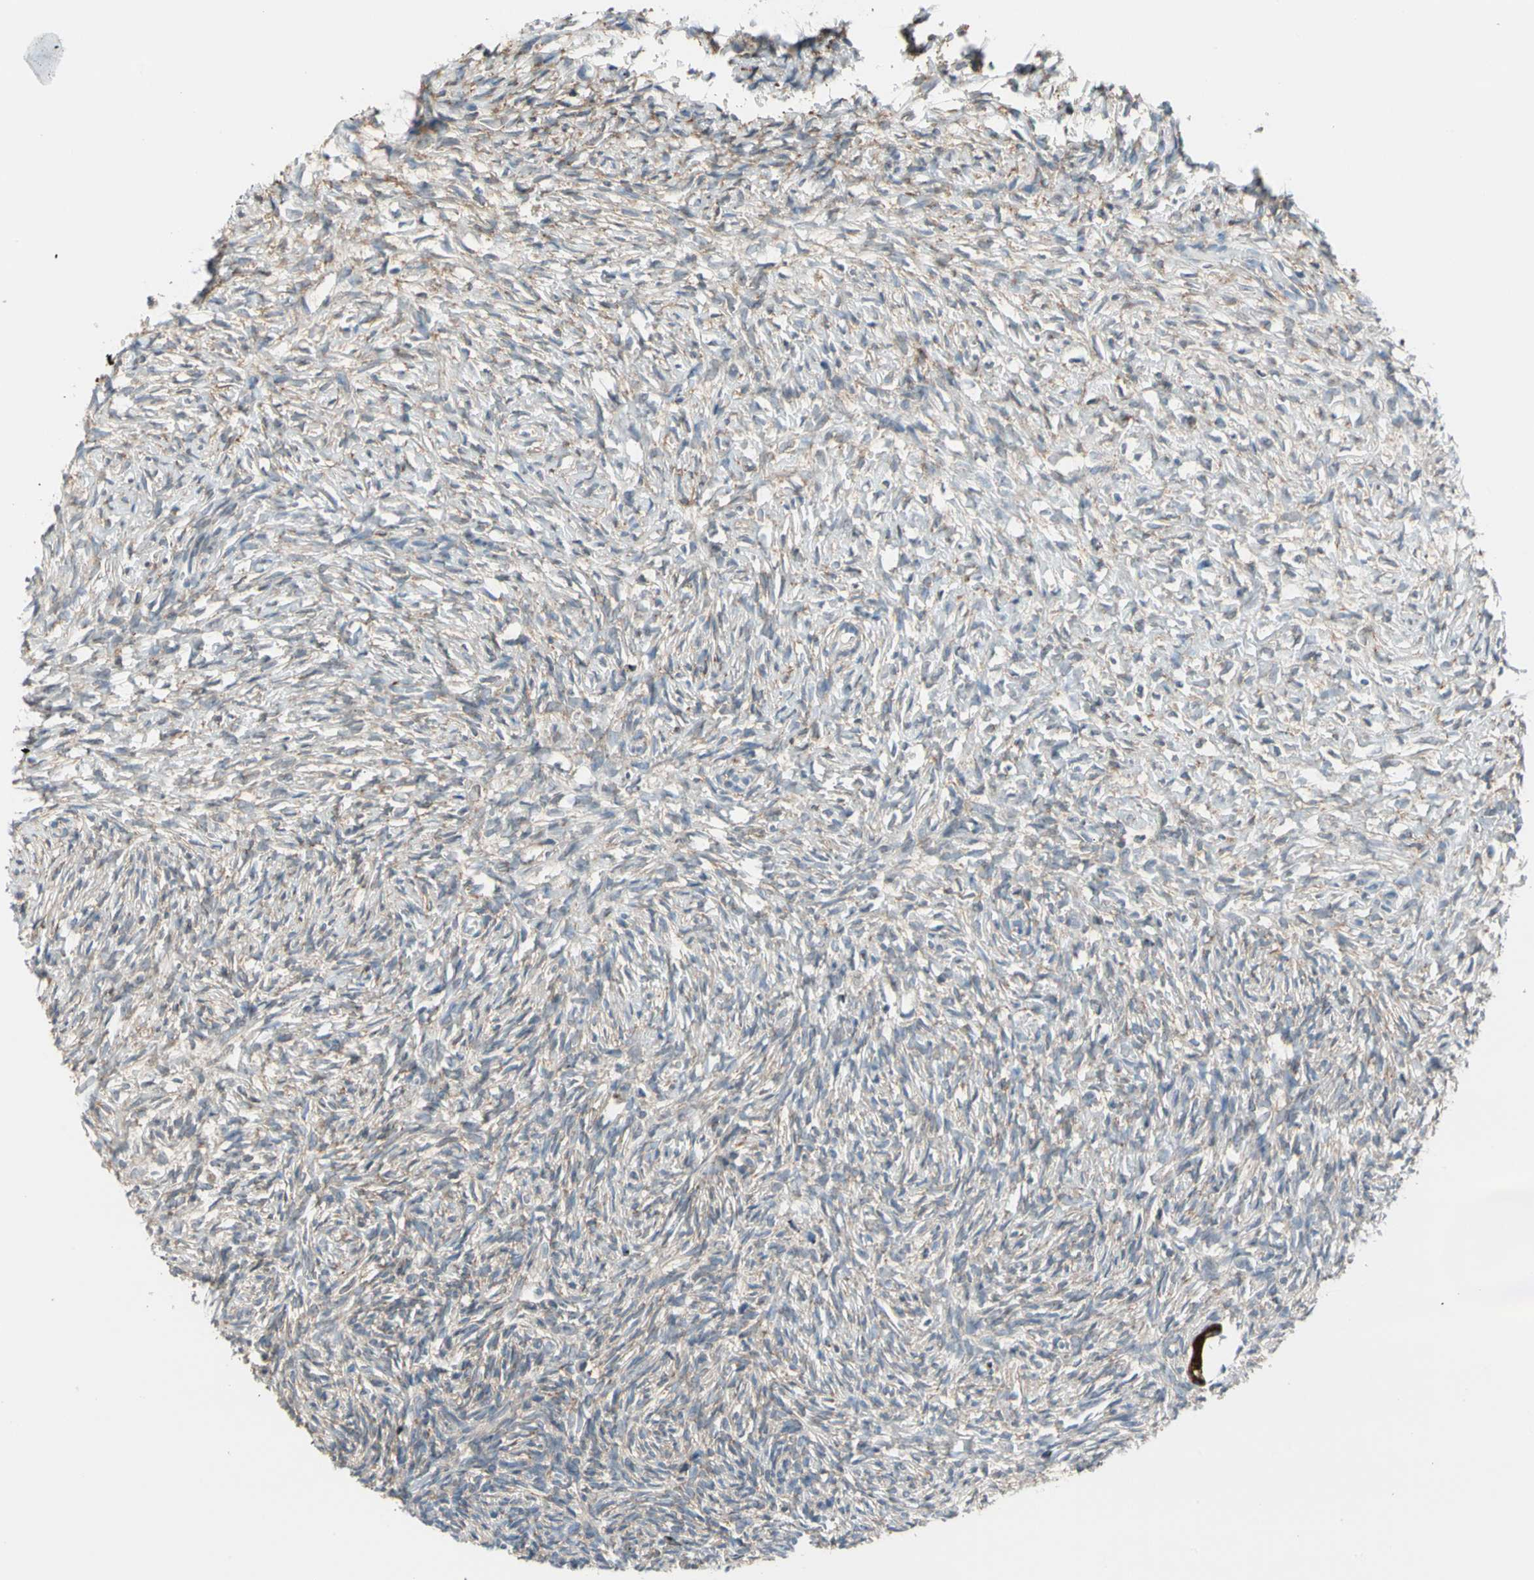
{"staining": {"intensity": "moderate", "quantity": ">75%", "location": "cytoplasmic/membranous"}, "tissue": "ovary", "cell_type": "Follicle cells", "image_type": "normal", "snomed": [{"axis": "morphology", "description": "Normal tissue, NOS"}, {"axis": "topography", "description": "Ovary"}], "caption": "Human ovary stained for a protein (brown) displays moderate cytoplasmic/membranous positive expression in about >75% of follicle cells.", "gene": "LRPAP1", "patient": {"sex": "female", "age": 35}}